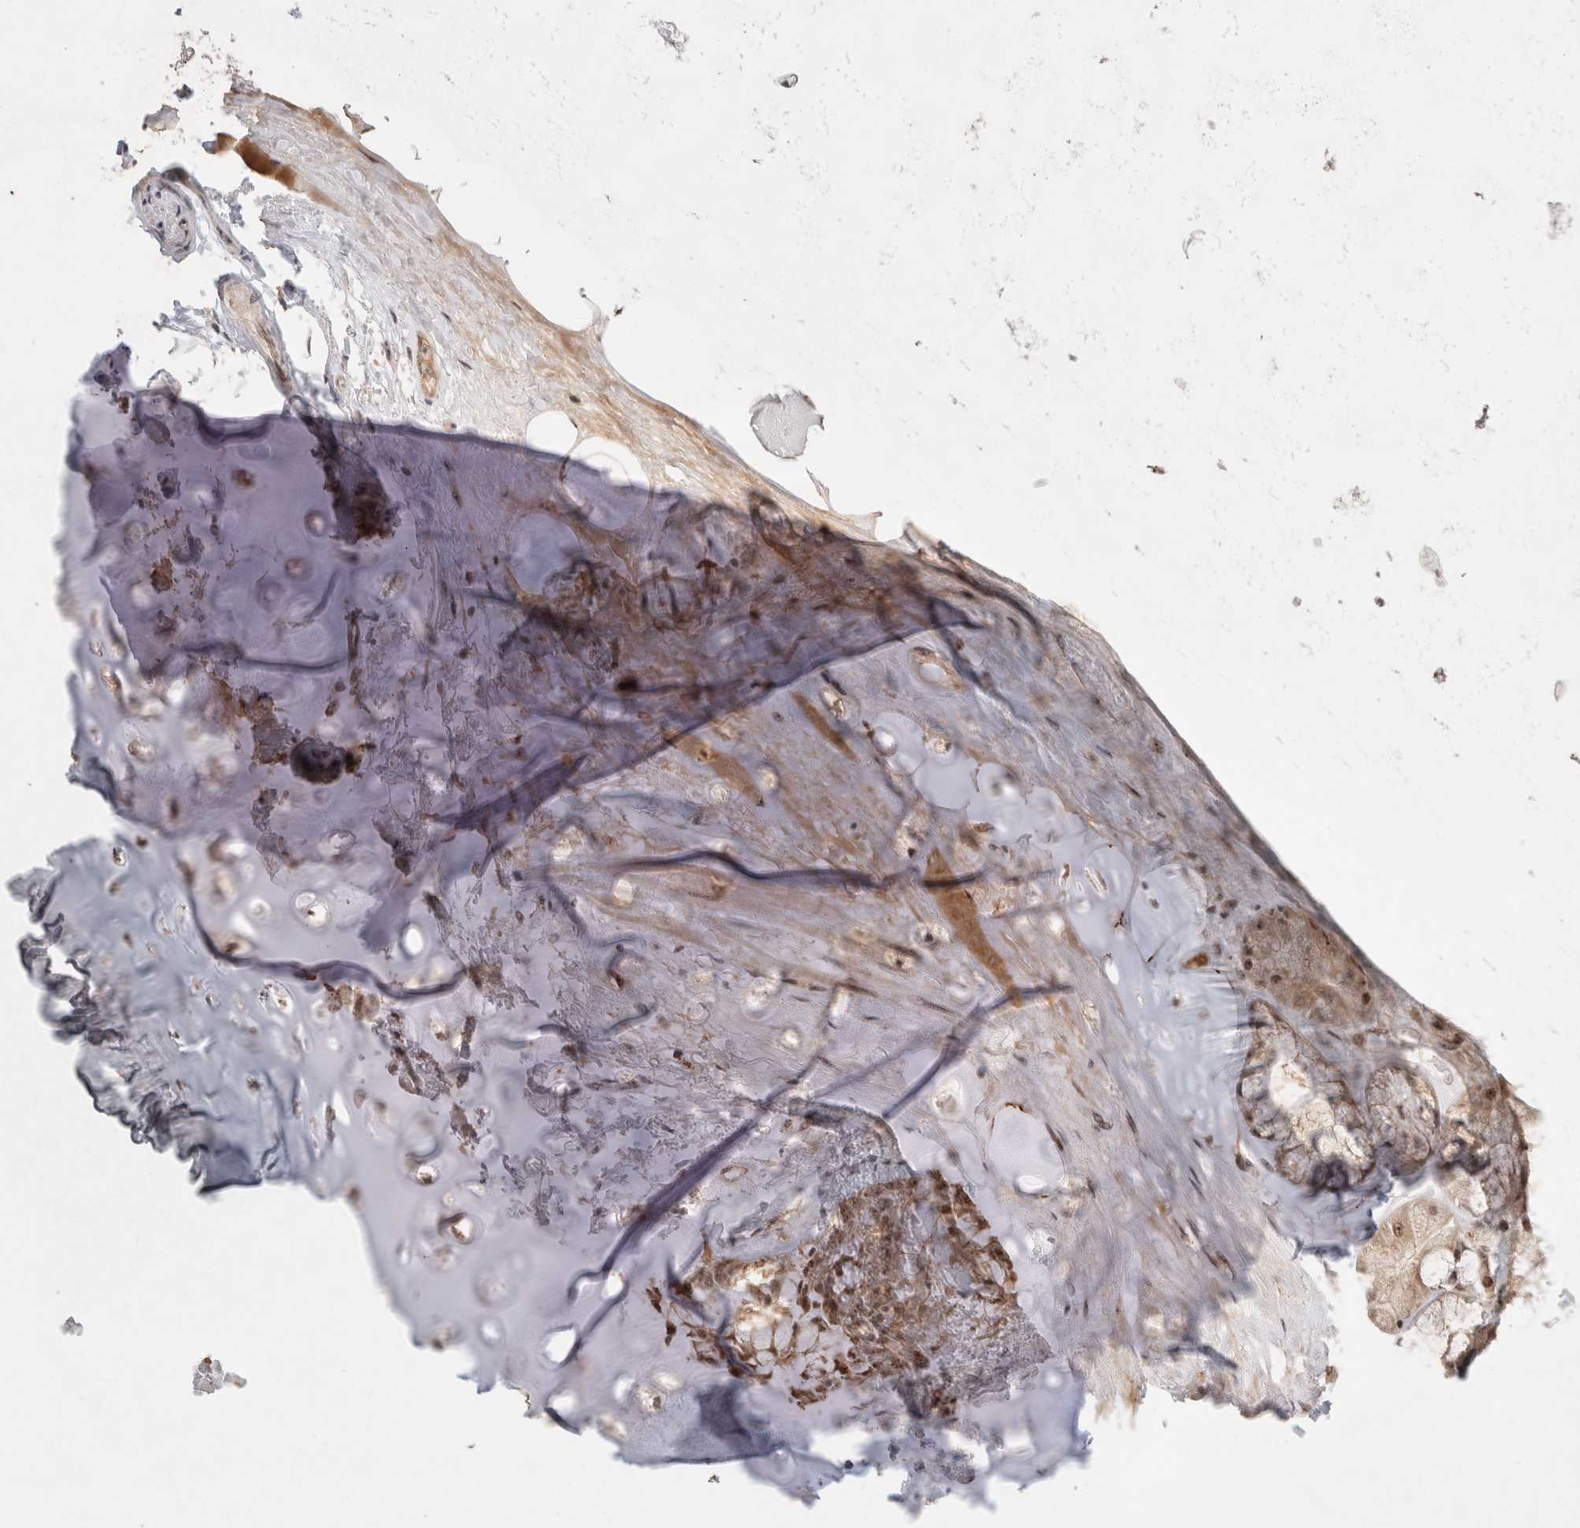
{"staining": {"intensity": "moderate", "quantity": ">75%", "location": "cytoplasmic/membranous,nuclear"}, "tissue": "adipose tissue", "cell_type": "Adipocytes", "image_type": "normal", "snomed": [{"axis": "morphology", "description": "Normal tissue, NOS"}, {"axis": "topography", "description": "Bronchus"}], "caption": "Protein analysis of normal adipose tissue reveals moderate cytoplasmic/membranous,nuclear expression in about >75% of adipocytes. The protein of interest is stained brown, and the nuclei are stained in blue (DAB (3,3'-diaminobenzidine) IHC with brightfield microscopy, high magnification).", "gene": "MPHOSPH6", "patient": {"sex": "male", "age": 66}}